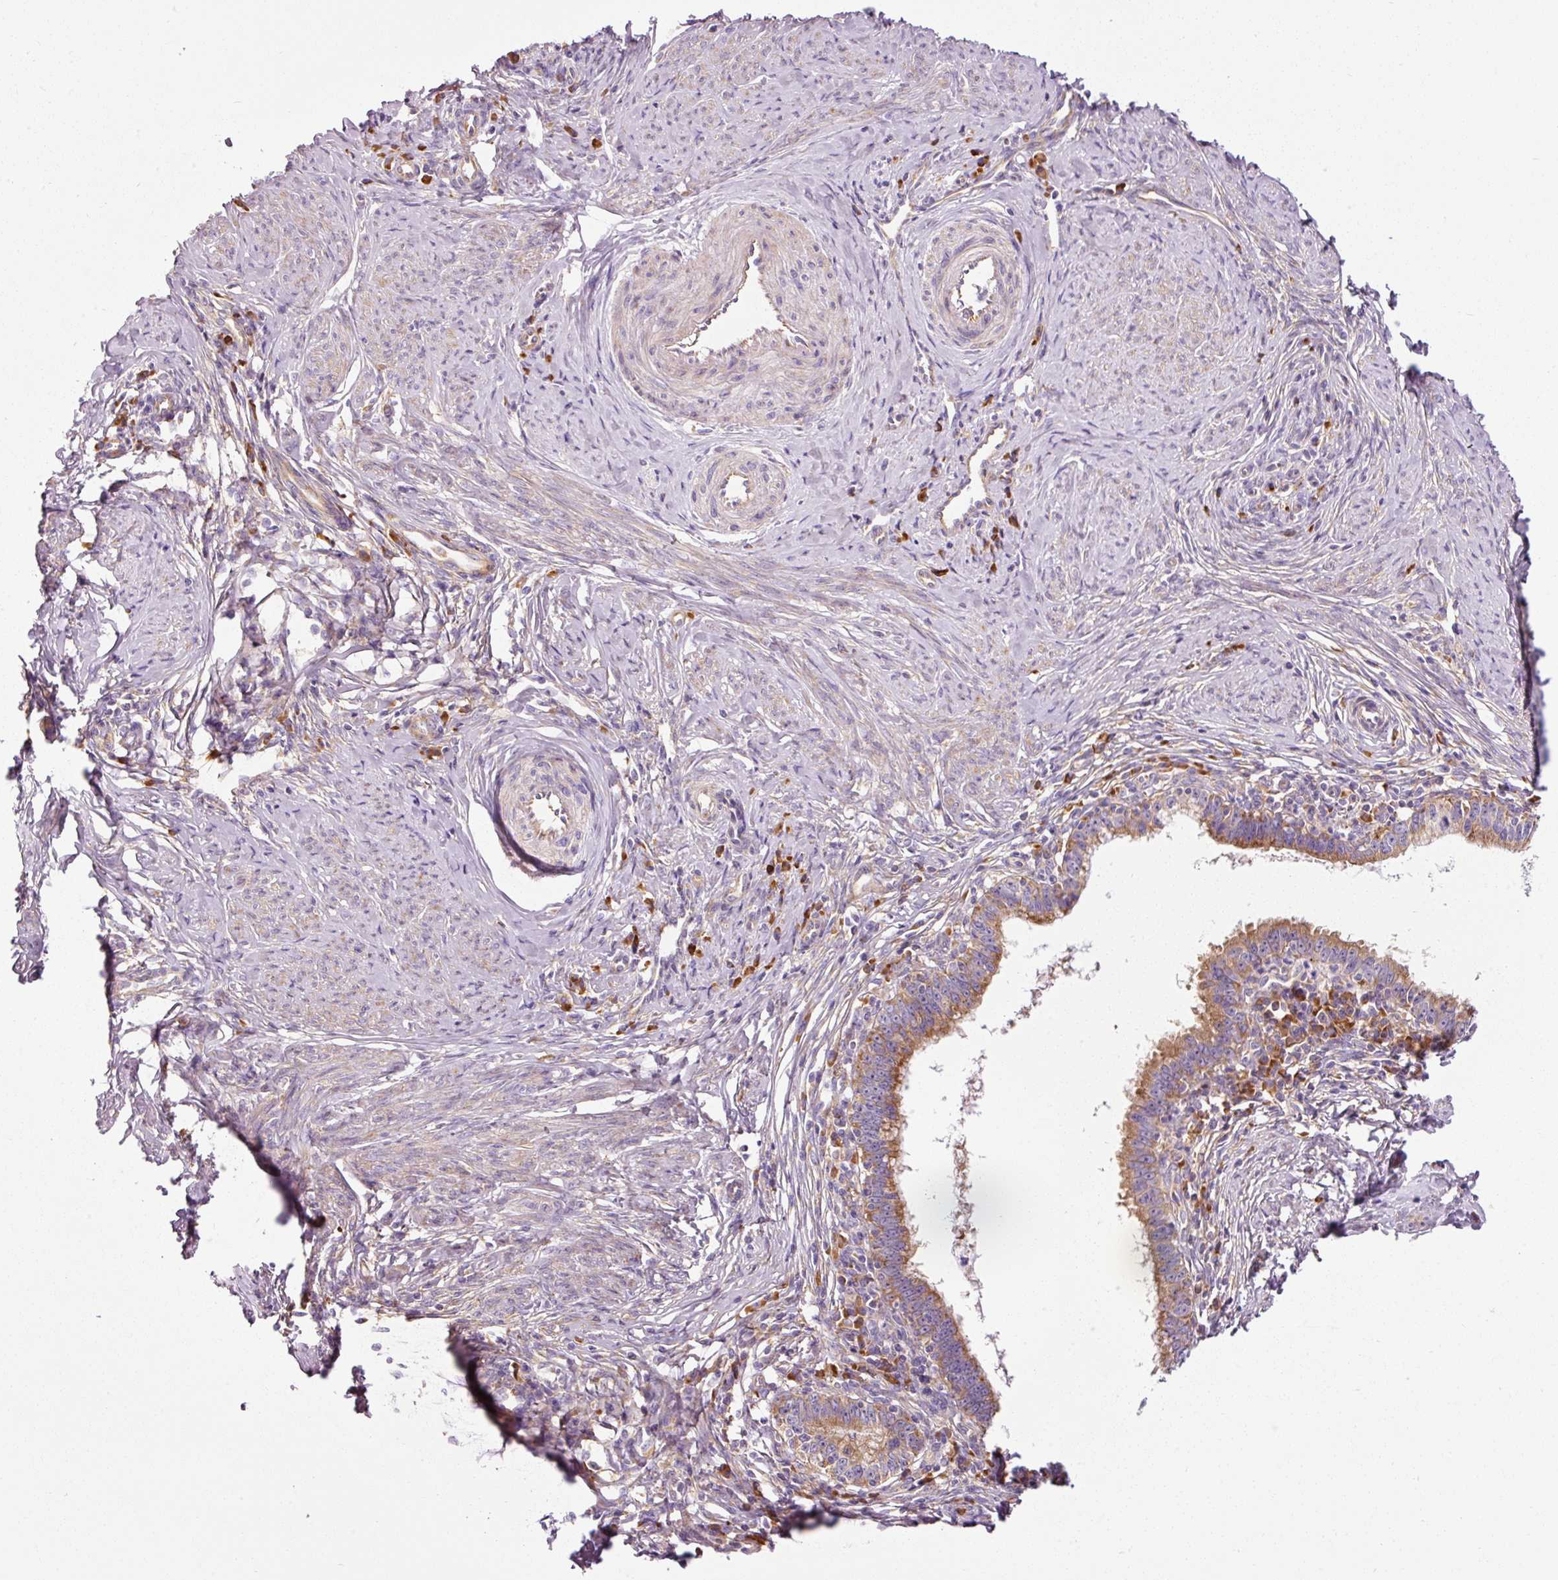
{"staining": {"intensity": "moderate", "quantity": ">75%", "location": "cytoplasmic/membranous"}, "tissue": "cervical cancer", "cell_type": "Tumor cells", "image_type": "cancer", "snomed": [{"axis": "morphology", "description": "Adenocarcinoma, NOS"}, {"axis": "topography", "description": "Cervix"}], "caption": "Immunohistochemical staining of human adenocarcinoma (cervical) demonstrates medium levels of moderate cytoplasmic/membranous protein positivity in about >75% of tumor cells.", "gene": "RPL10A", "patient": {"sex": "female", "age": 36}}